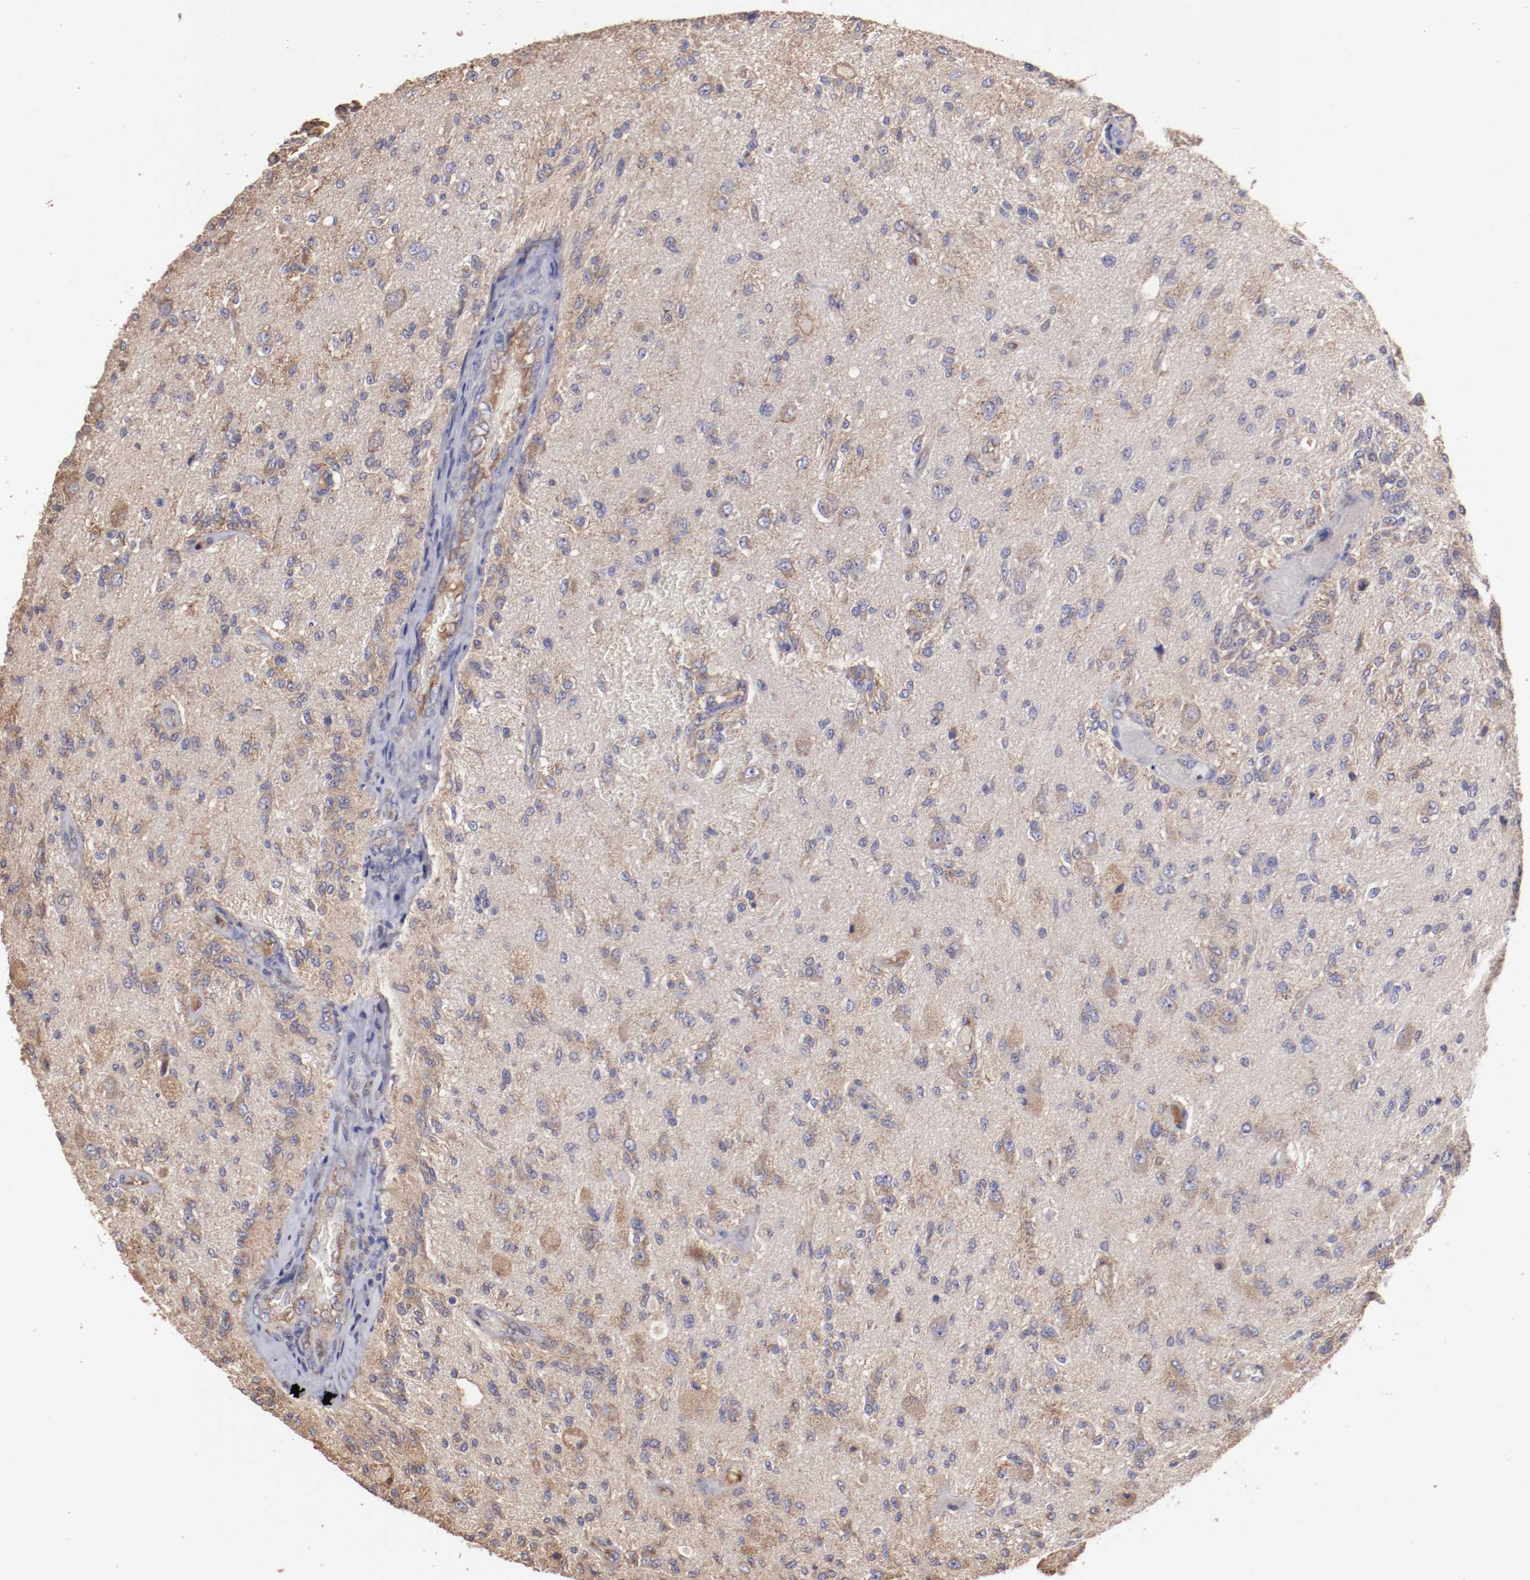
{"staining": {"intensity": "weak", "quantity": "25%-75%", "location": "cytoplasmic/membranous"}, "tissue": "glioma", "cell_type": "Tumor cells", "image_type": "cancer", "snomed": [{"axis": "morphology", "description": "Normal tissue, NOS"}, {"axis": "morphology", "description": "Glioma, malignant, High grade"}, {"axis": "topography", "description": "Cerebral cortex"}], "caption": "Tumor cells exhibit weak cytoplasmic/membranous expression in about 25%-75% of cells in malignant glioma (high-grade).", "gene": "NFKBIE", "patient": {"sex": "male", "age": 77}}